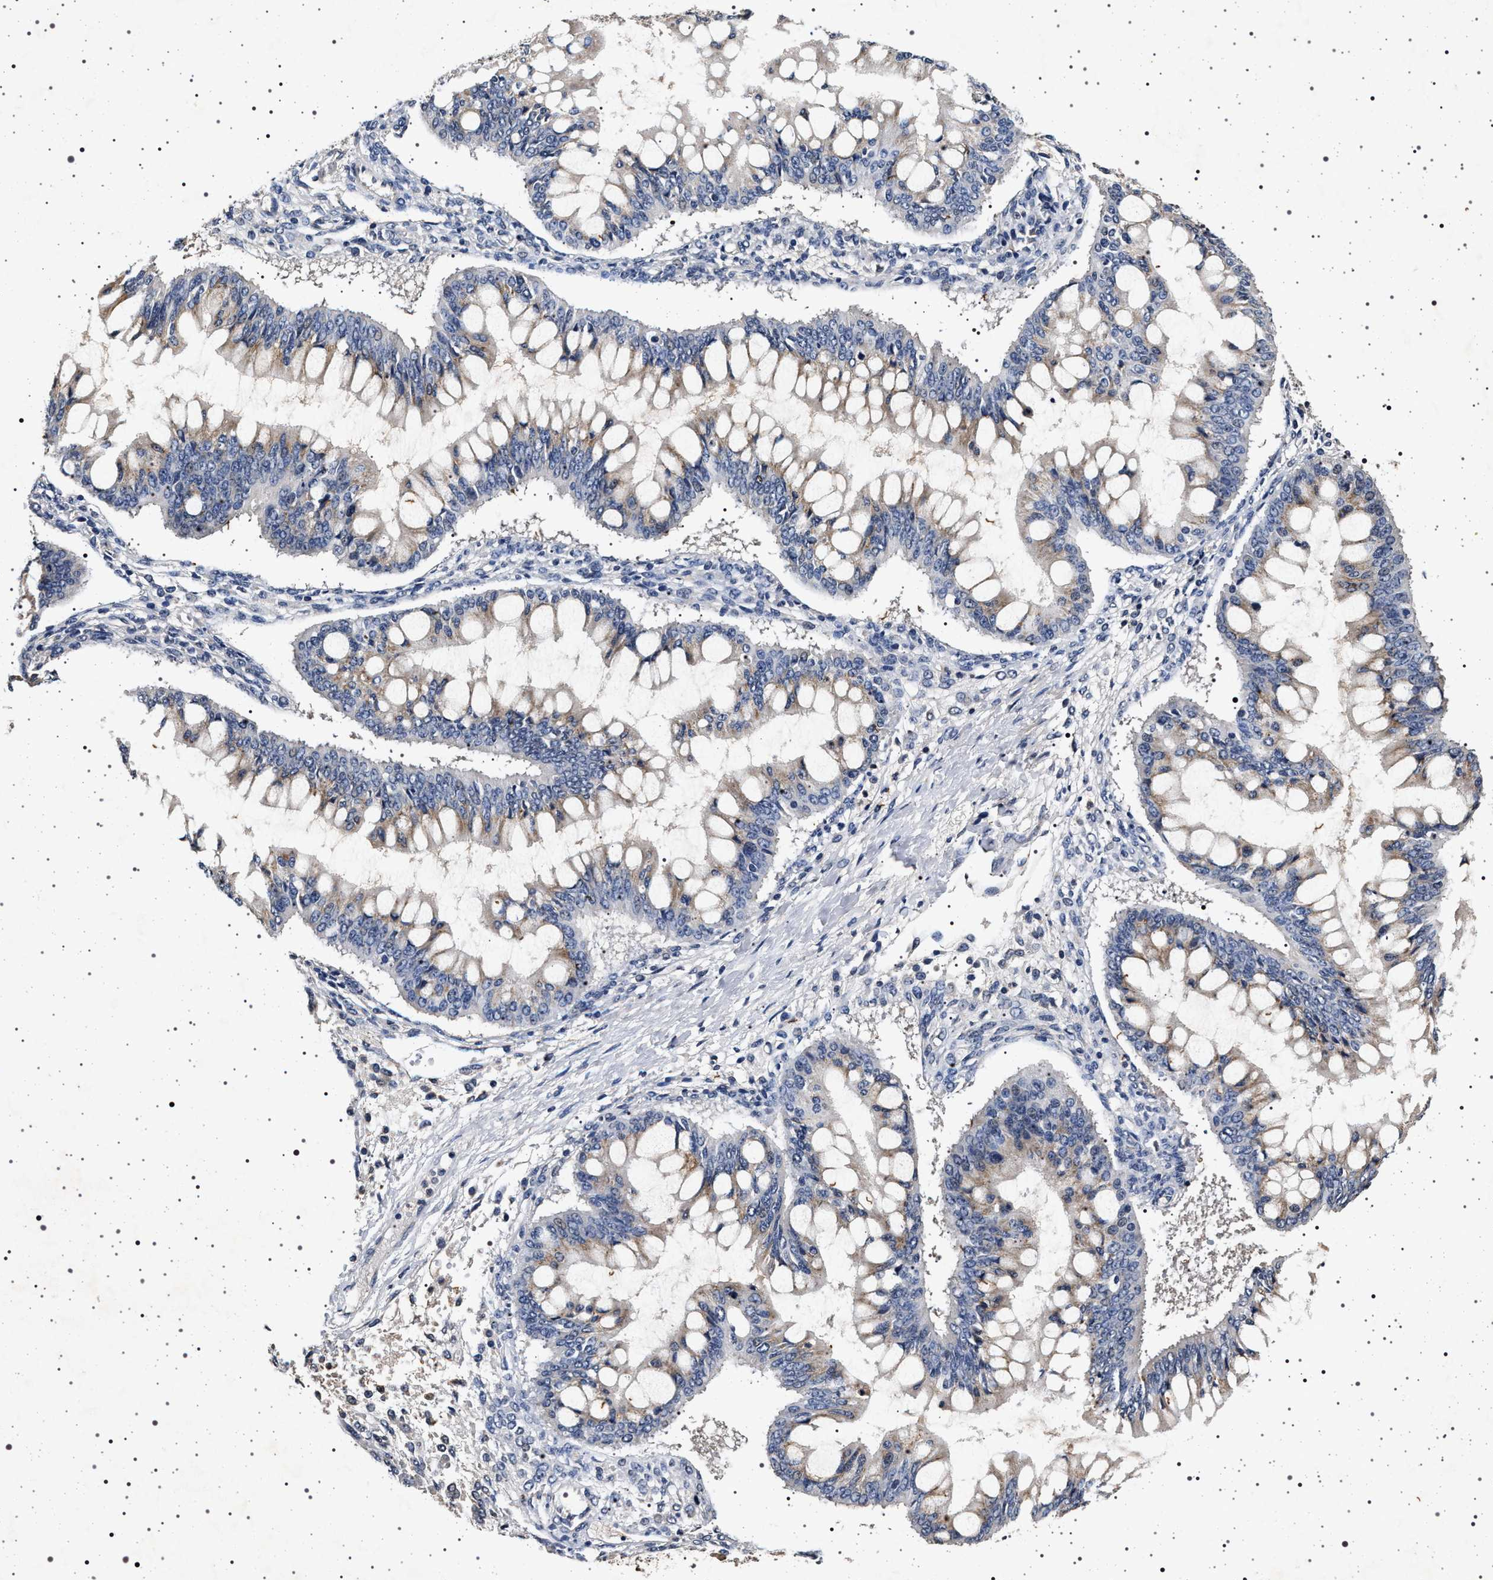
{"staining": {"intensity": "weak", "quantity": "25%-75%", "location": "cytoplasmic/membranous"}, "tissue": "ovarian cancer", "cell_type": "Tumor cells", "image_type": "cancer", "snomed": [{"axis": "morphology", "description": "Cystadenocarcinoma, mucinous, NOS"}, {"axis": "topography", "description": "Ovary"}], "caption": "Weak cytoplasmic/membranous positivity for a protein is identified in about 25%-75% of tumor cells of ovarian cancer using IHC.", "gene": "CDKN1B", "patient": {"sex": "female", "age": 73}}